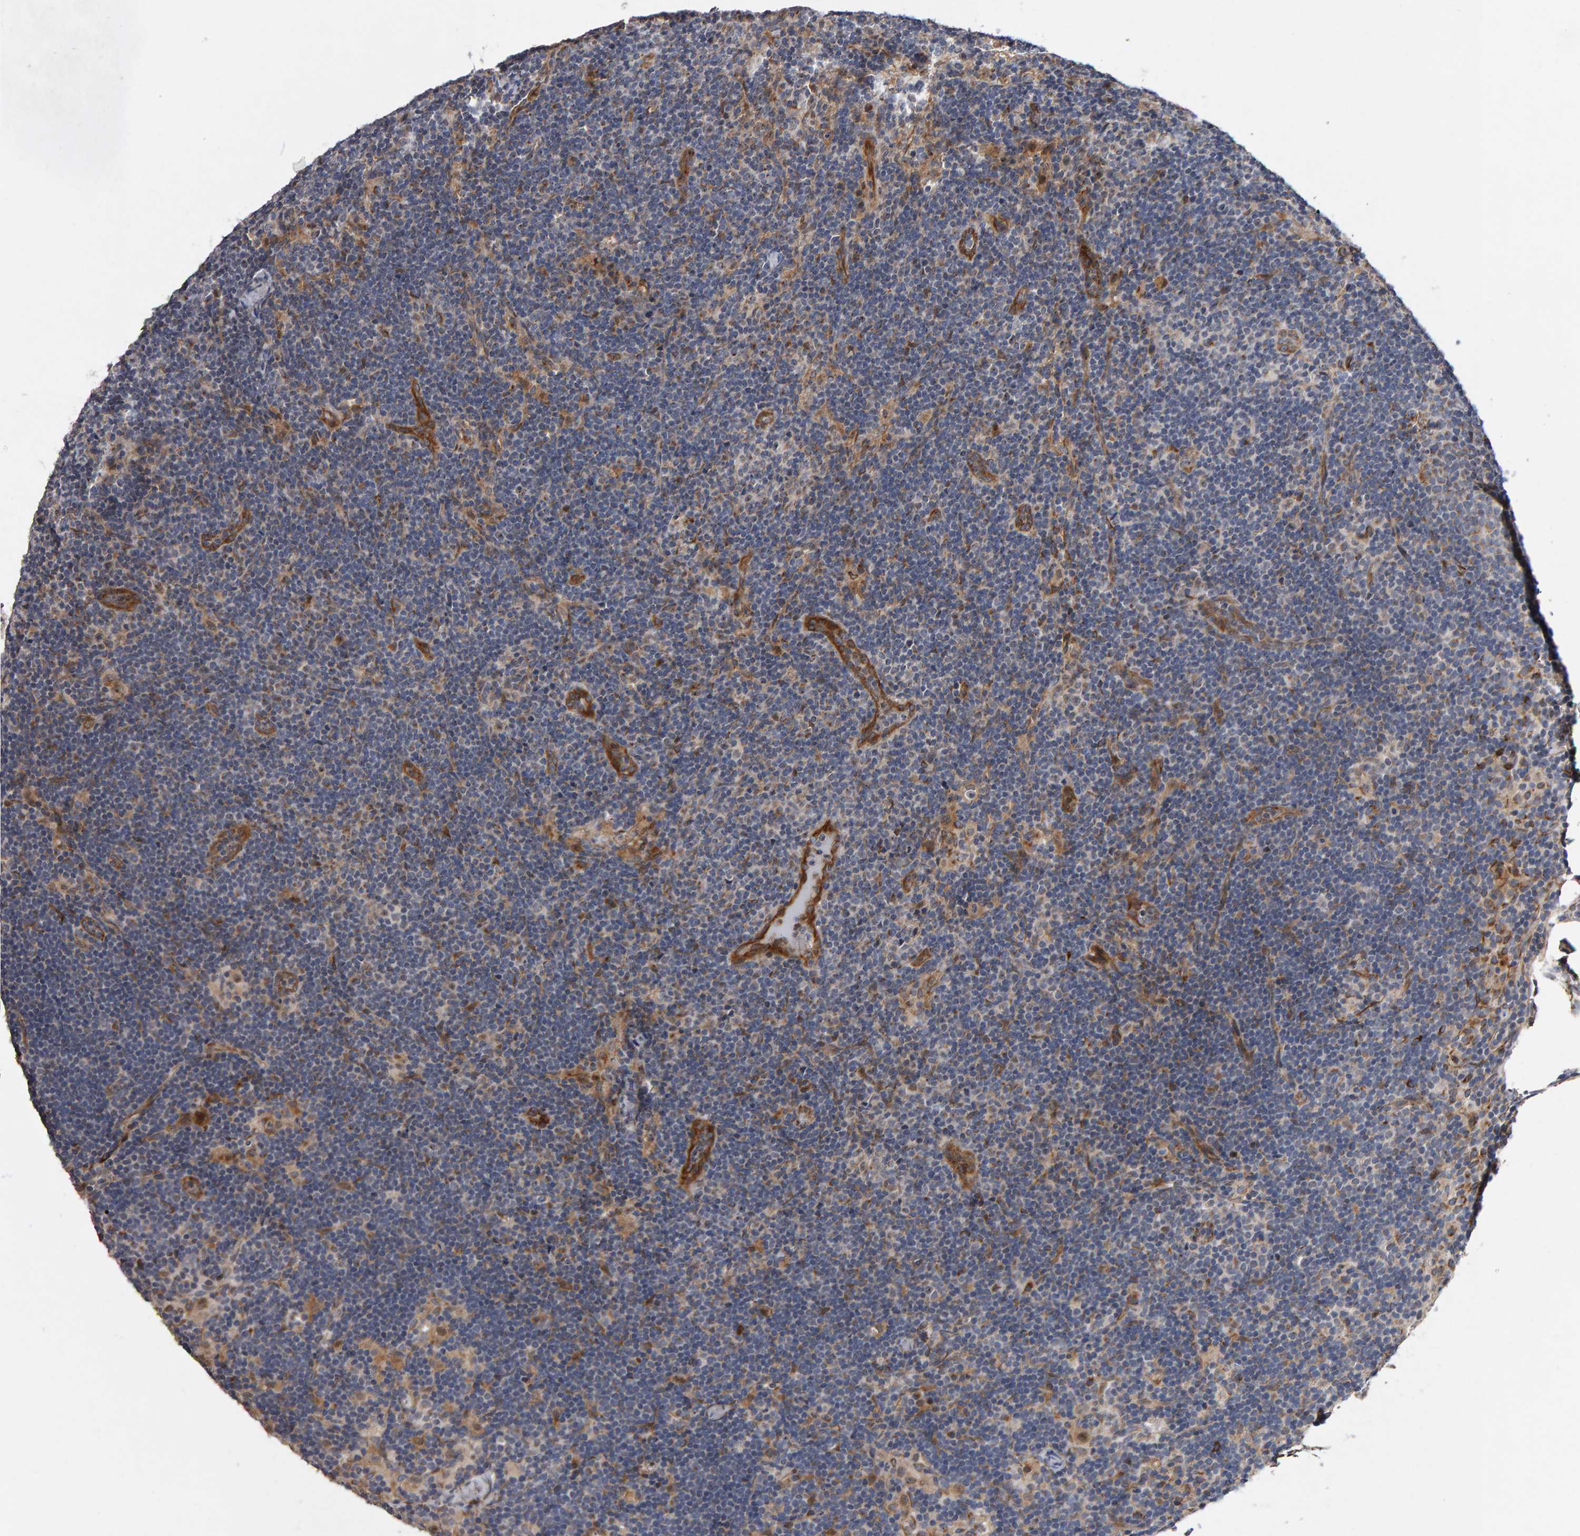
{"staining": {"intensity": "moderate", "quantity": "25%-75%", "location": "cytoplasmic/membranous"}, "tissue": "lymph node", "cell_type": "Germinal center cells", "image_type": "normal", "snomed": [{"axis": "morphology", "description": "Normal tissue, NOS"}, {"axis": "topography", "description": "Lymph node"}], "caption": "IHC of unremarkable human lymph node exhibits medium levels of moderate cytoplasmic/membranous positivity in approximately 25%-75% of germinal center cells.", "gene": "CANT1", "patient": {"sex": "female", "age": 22}}